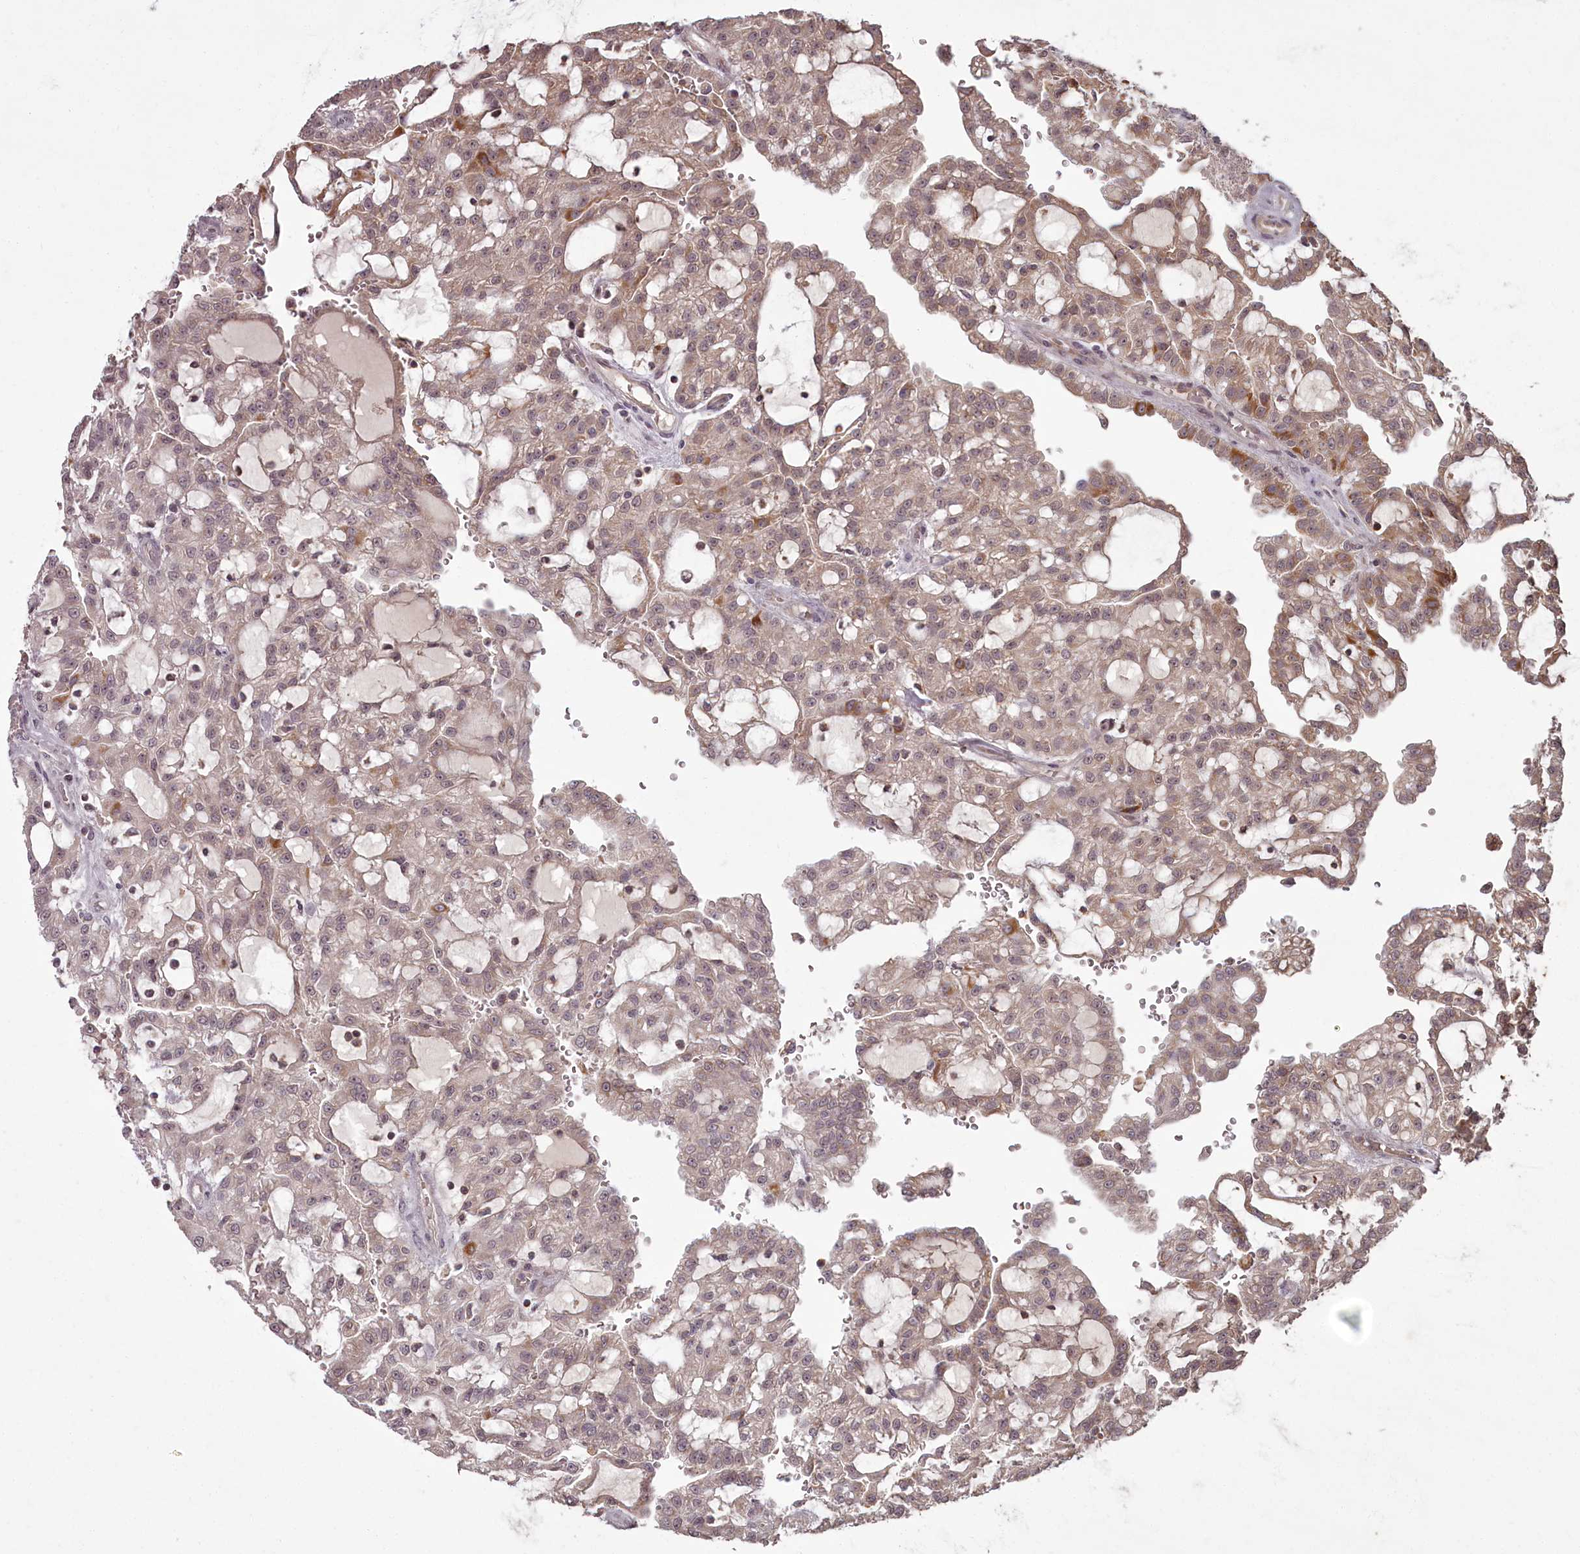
{"staining": {"intensity": "moderate", "quantity": "<25%", "location": "cytoplasmic/membranous"}, "tissue": "renal cancer", "cell_type": "Tumor cells", "image_type": "cancer", "snomed": [{"axis": "morphology", "description": "Adenocarcinoma, NOS"}, {"axis": "topography", "description": "Kidney"}], "caption": "IHC (DAB (3,3'-diaminobenzidine)) staining of human adenocarcinoma (renal) demonstrates moderate cytoplasmic/membranous protein positivity in about <25% of tumor cells.", "gene": "PCBP2", "patient": {"sex": "male", "age": 63}}